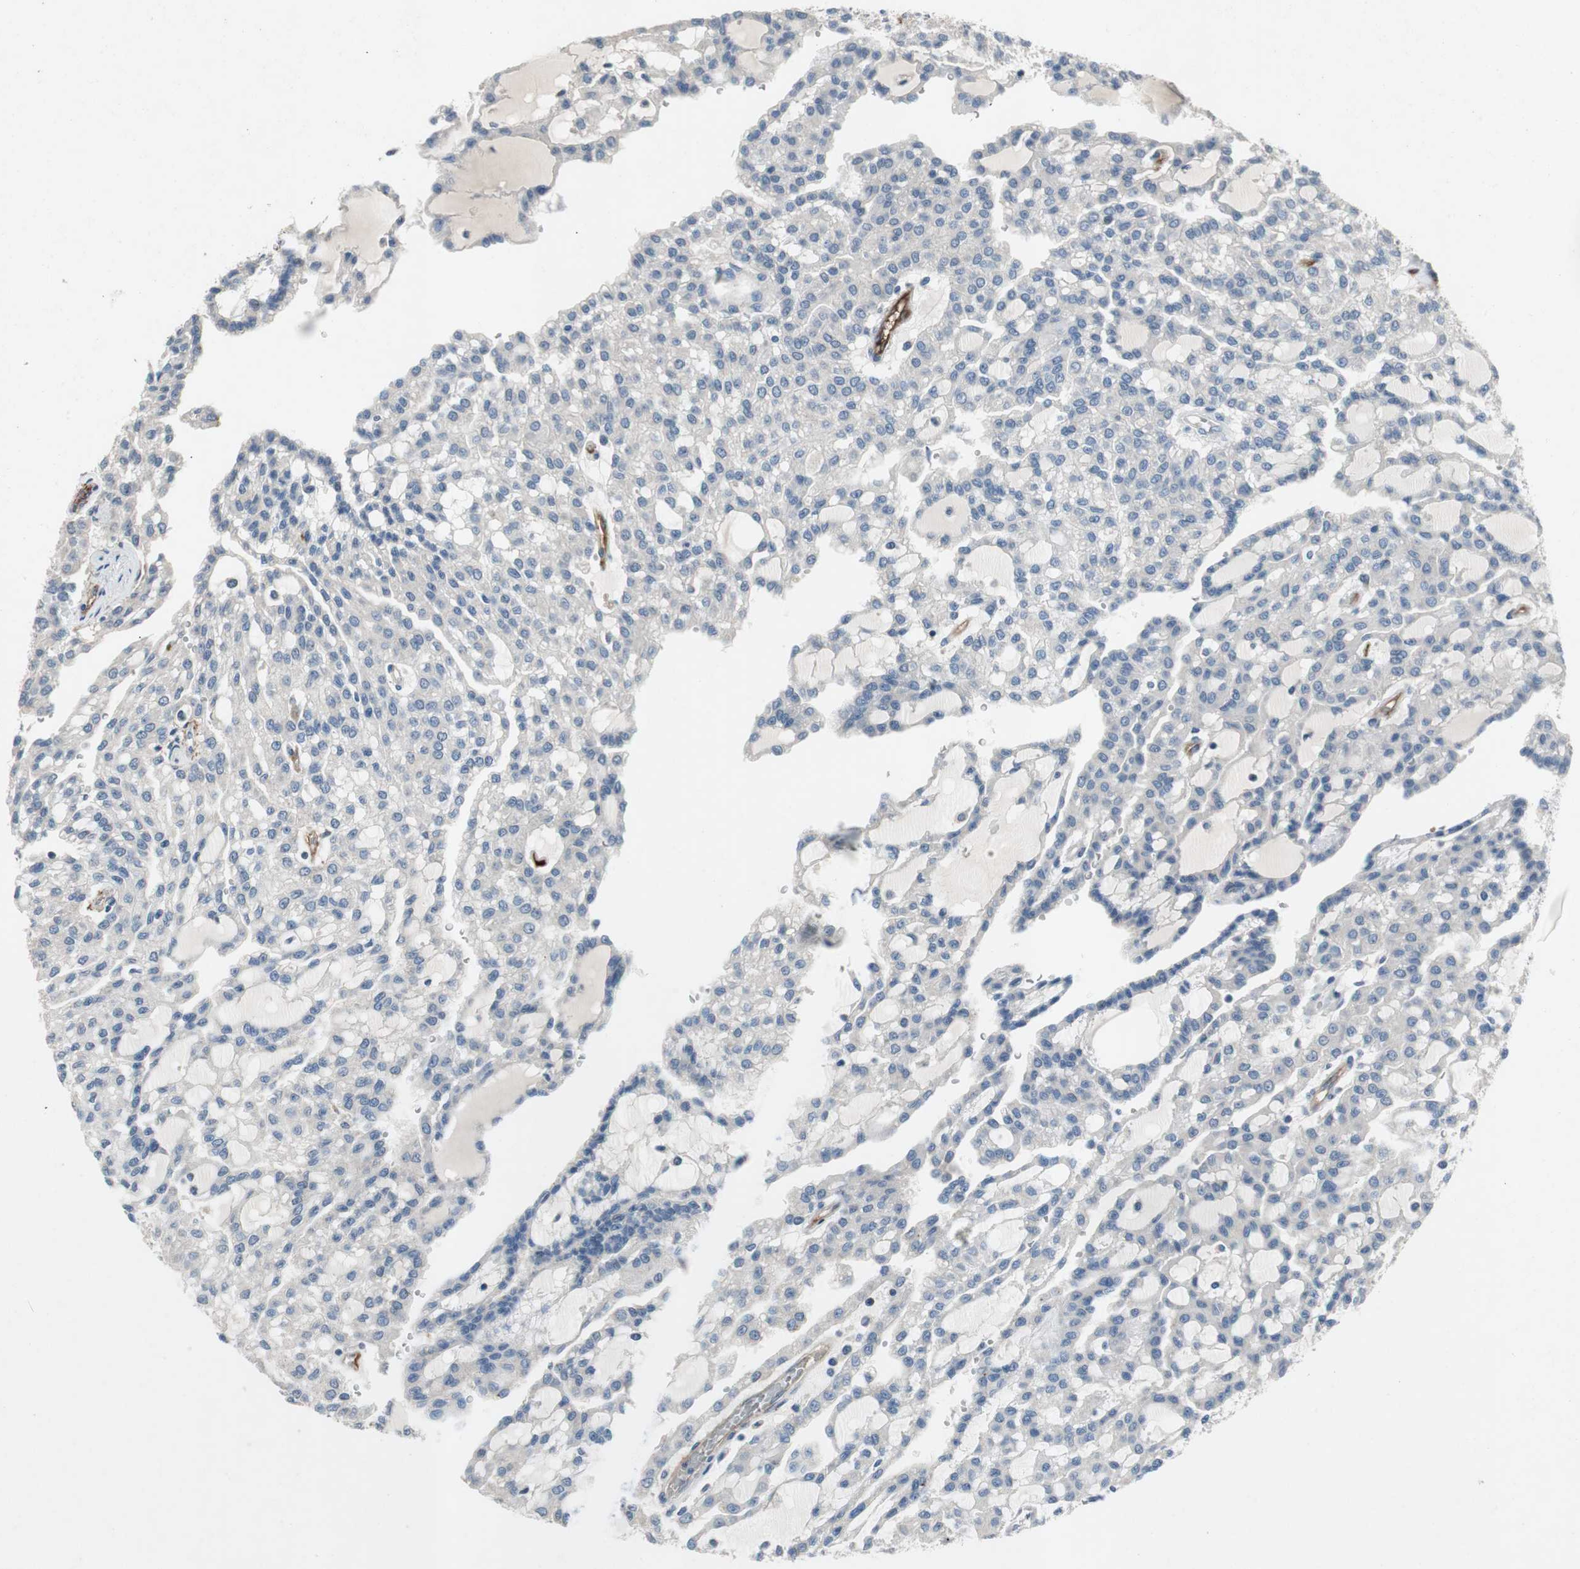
{"staining": {"intensity": "negative", "quantity": "none", "location": "none"}, "tissue": "renal cancer", "cell_type": "Tumor cells", "image_type": "cancer", "snomed": [{"axis": "morphology", "description": "Adenocarcinoma, NOS"}, {"axis": "topography", "description": "Kidney"}], "caption": "Tumor cells are negative for protein expression in human renal adenocarcinoma.", "gene": "ALPL", "patient": {"sex": "male", "age": 63}}